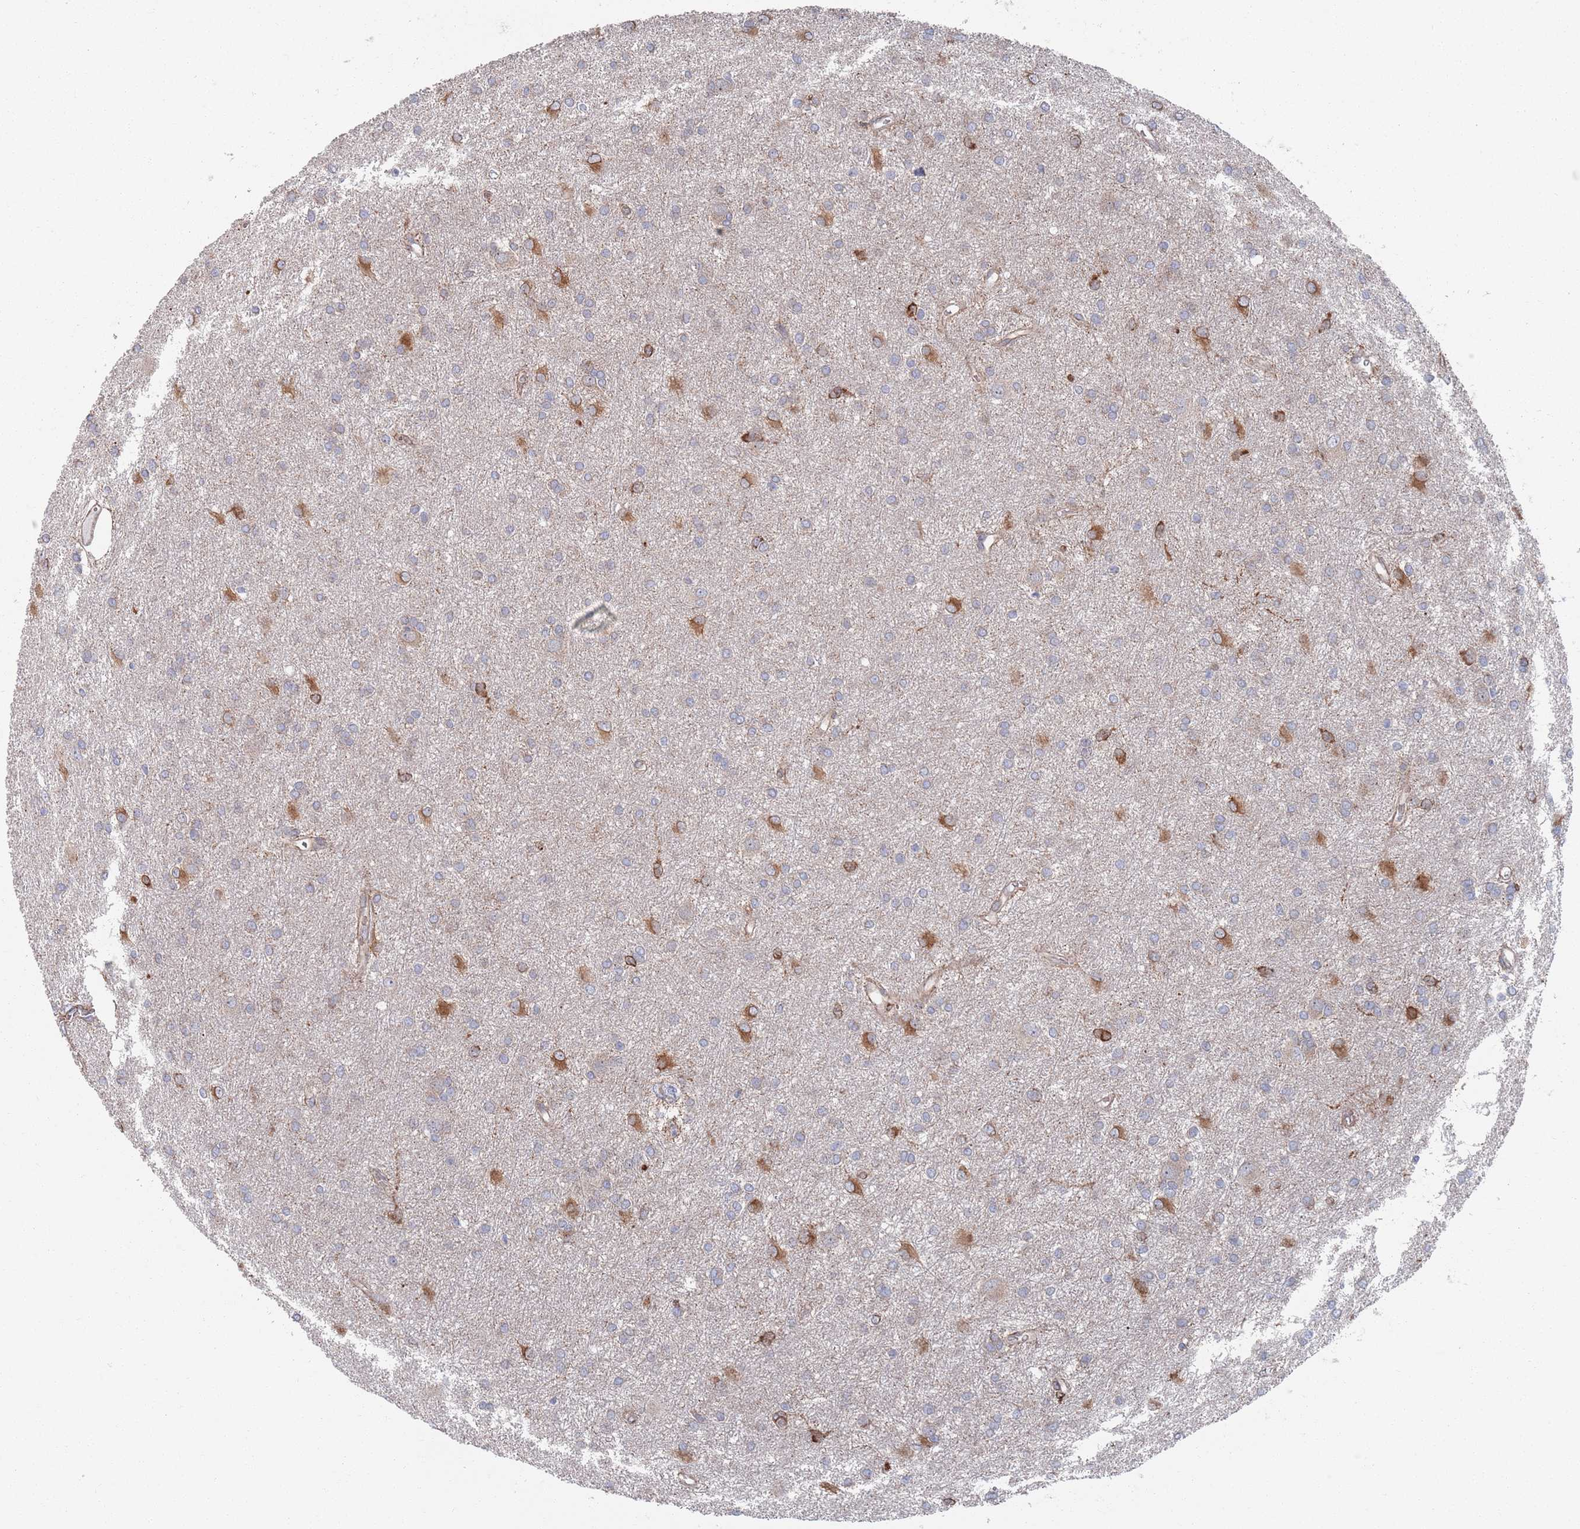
{"staining": {"intensity": "strong", "quantity": "<25%", "location": "cytoplasmic/membranous"}, "tissue": "glioma", "cell_type": "Tumor cells", "image_type": "cancer", "snomed": [{"axis": "morphology", "description": "Glioma, malignant, High grade"}, {"axis": "topography", "description": "Brain"}], "caption": "This is a histology image of immunohistochemistry staining of glioma, which shows strong expression in the cytoplasmic/membranous of tumor cells.", "gene": "CCDC106", "patient": {"sex": "female", "age": 50}}